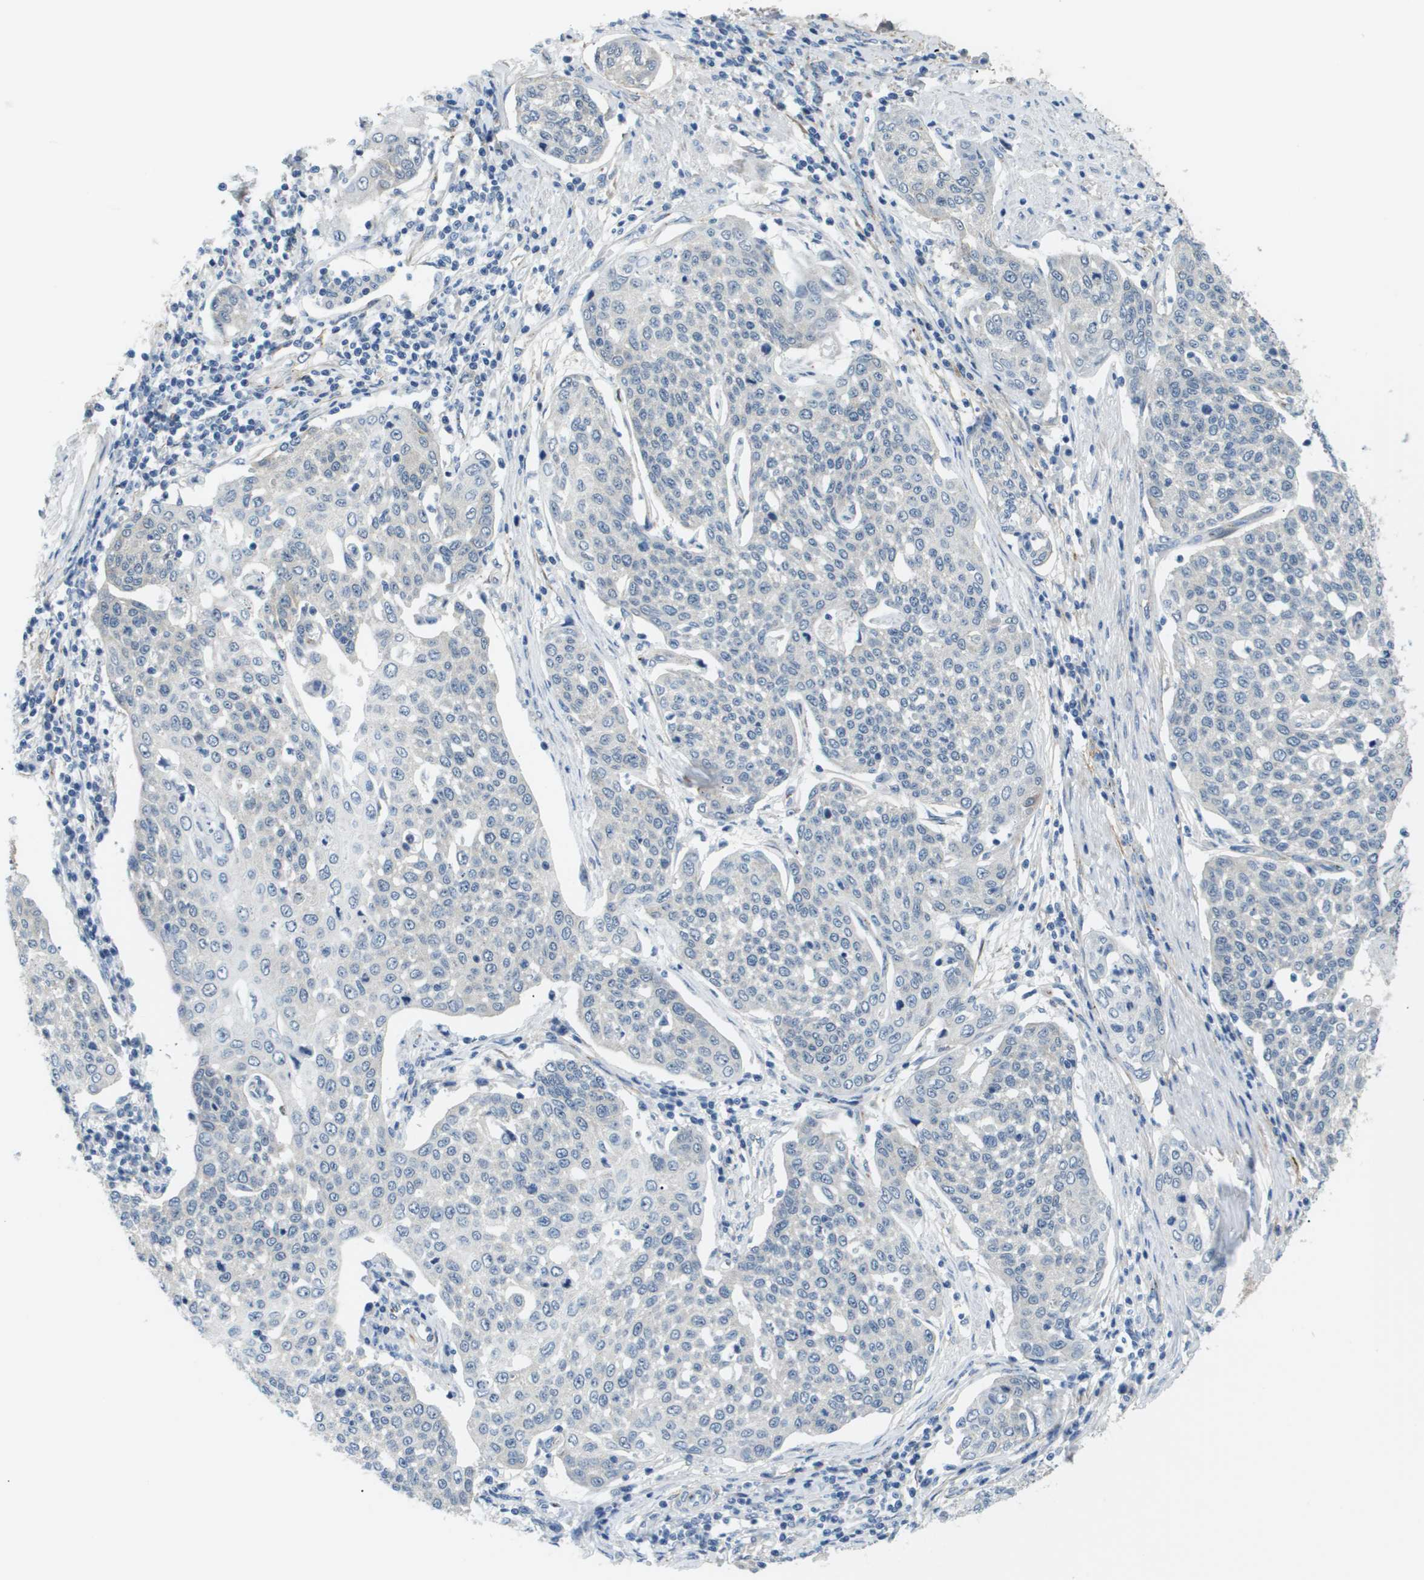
{"staining": {"intensity": "negative", "quantity": "none", "location": "none"}, "tissue": "cervical cancer", "cell_type": "Tumor cells", "image_type": "cancer", "snomed": [{"axis": "morphology", "description": "Squamous cell carcinoma, NOS"}, {"axis": "topography", "description": "Cervix"}], "caption": "Immunohistochemistry (IHC) histopathology image of neoplastic tissue: human cervical cancer stained with DAB reveals no significant protein staining in tumor cells. Brightfield microscopy of immunohistochemistry (IHC) stained with DAB (brown) and hematoxylin (blue), captured at high magnification.", "gene": "OTUD5", "patient": {"sex": "female", "age": 34}}